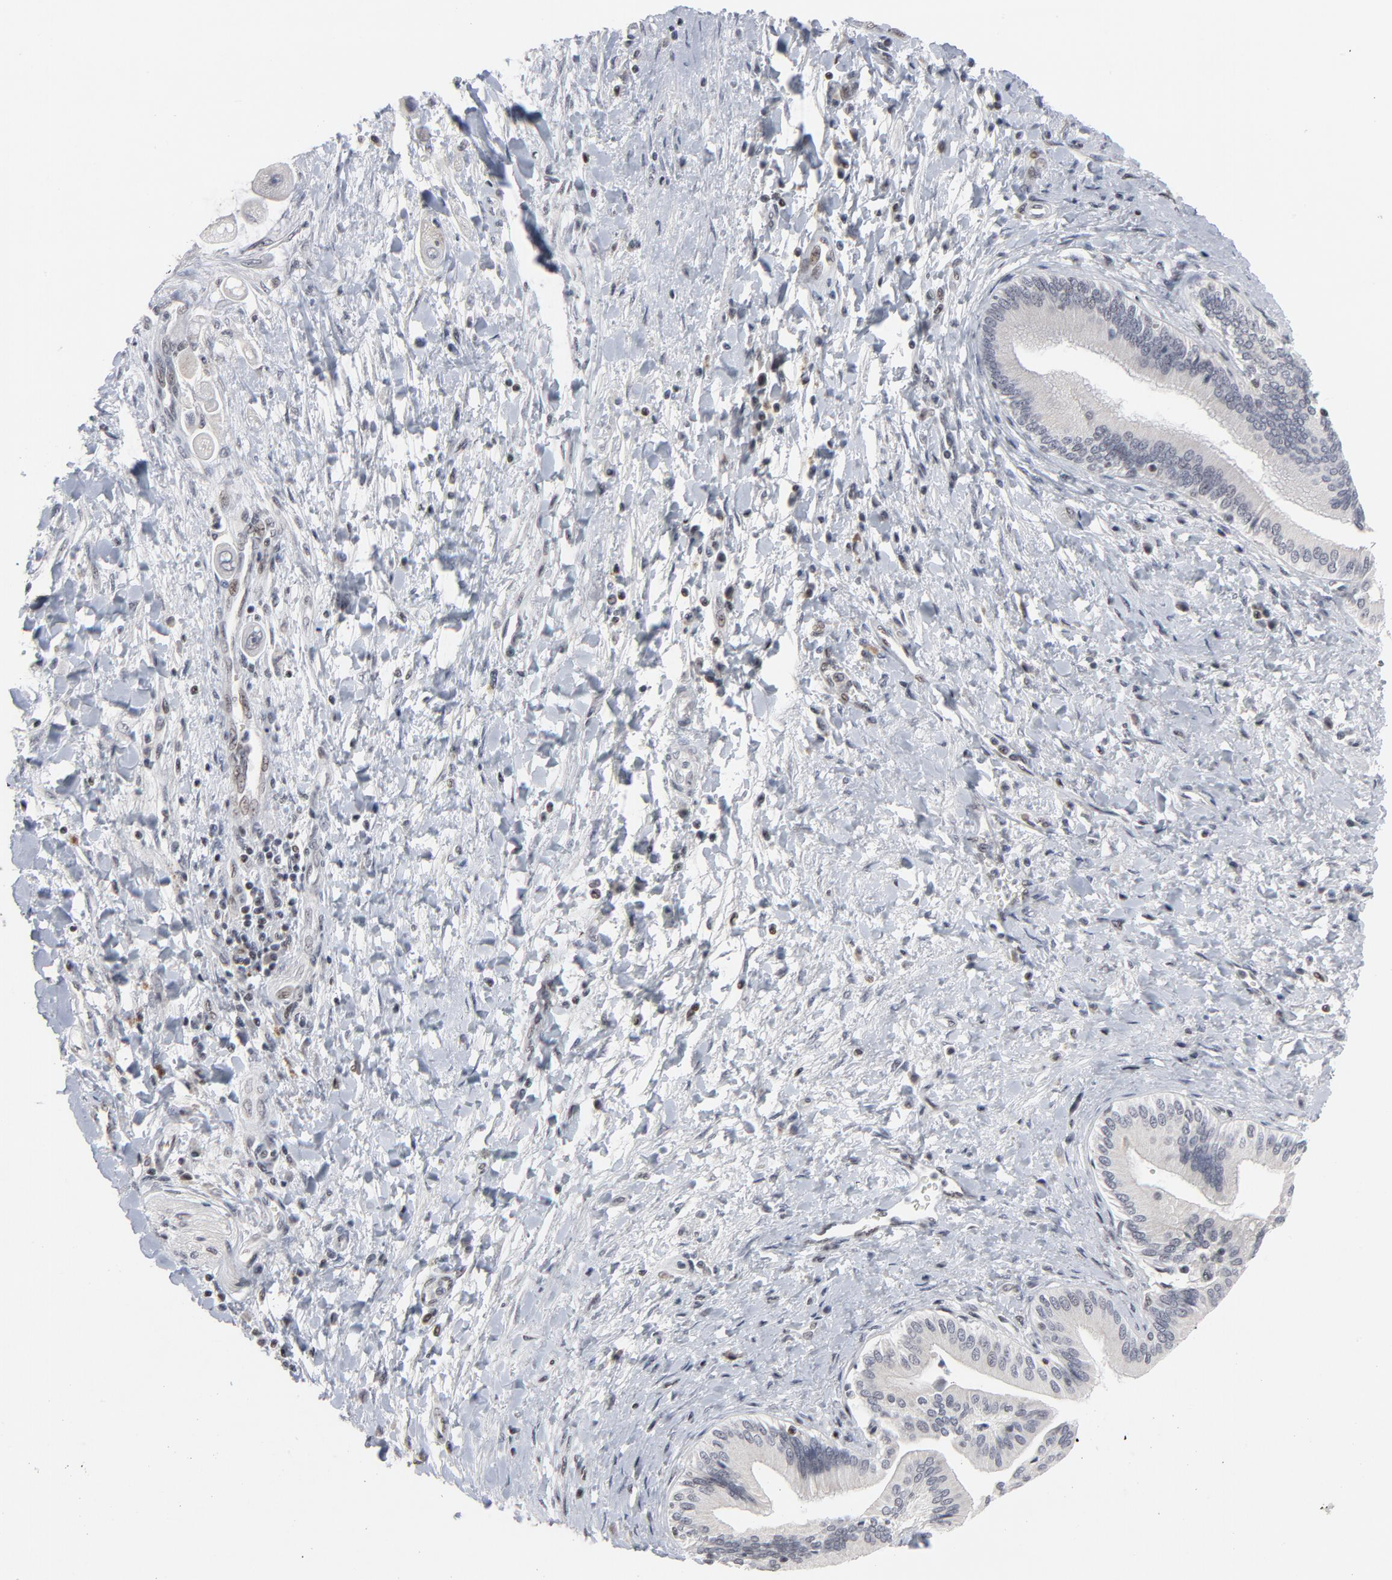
{"staining": {"intensity": "negative", "quantity": "none", "location": "none"}, "tissue": "adipose tissue", "cell_type": "Adipocytes", "image_type": "normal", "snomed": [{"axis": "morphology", "description": "Normal tissue, NOS"}, {"axis": "morphology", "description": "Cholangiocarcinoma"}, {"axis": "topography", "description": "Liver"}, {"axis": "topography", "description": "Peripheral nerve tissue"}], "caption": "Immunohistochemistry of normal human adipose tissue displays no positivity in adipocytes.", "gene": "GABPA", "patient": {"sex": "male", "age": 50}}